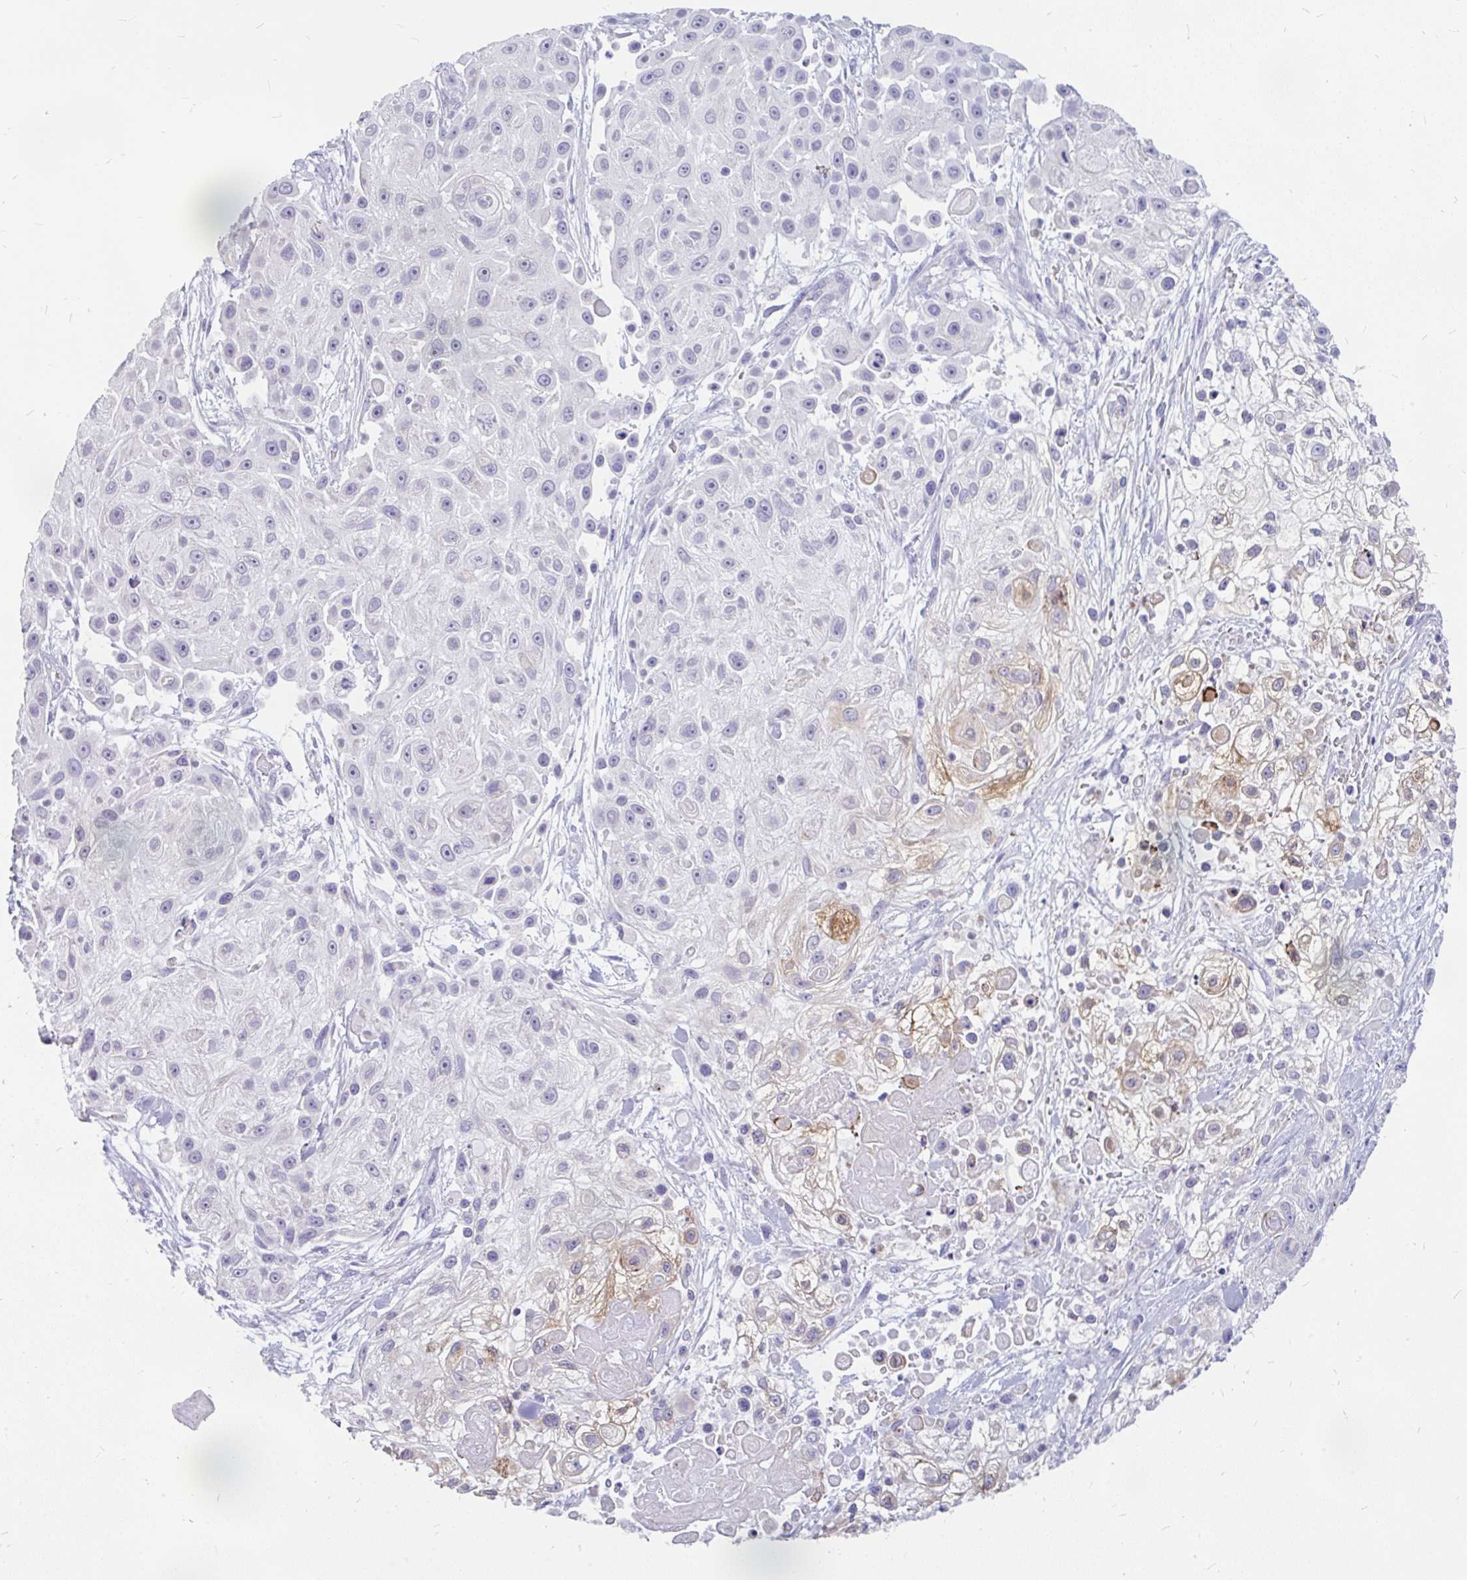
{"staining": {"intensity": "negative", "quantity": "none", "location": "none"}, "tissue": "skin cancer", "cell_type": "Tumor cells", "image_type": "cancer", "snomed": [{"axis": "morphology", "description": "Squamous cell carcinoma, NOS"}, {"axis": "topography", "description": "Skin"}], "caption": "Human skin cancer (squamous cell carcinoma) stained for a protein using IHC demonstrates no expression in tumor cells.", "gene": "INTS5", "patient": {"sex": "male", "age": 67}}